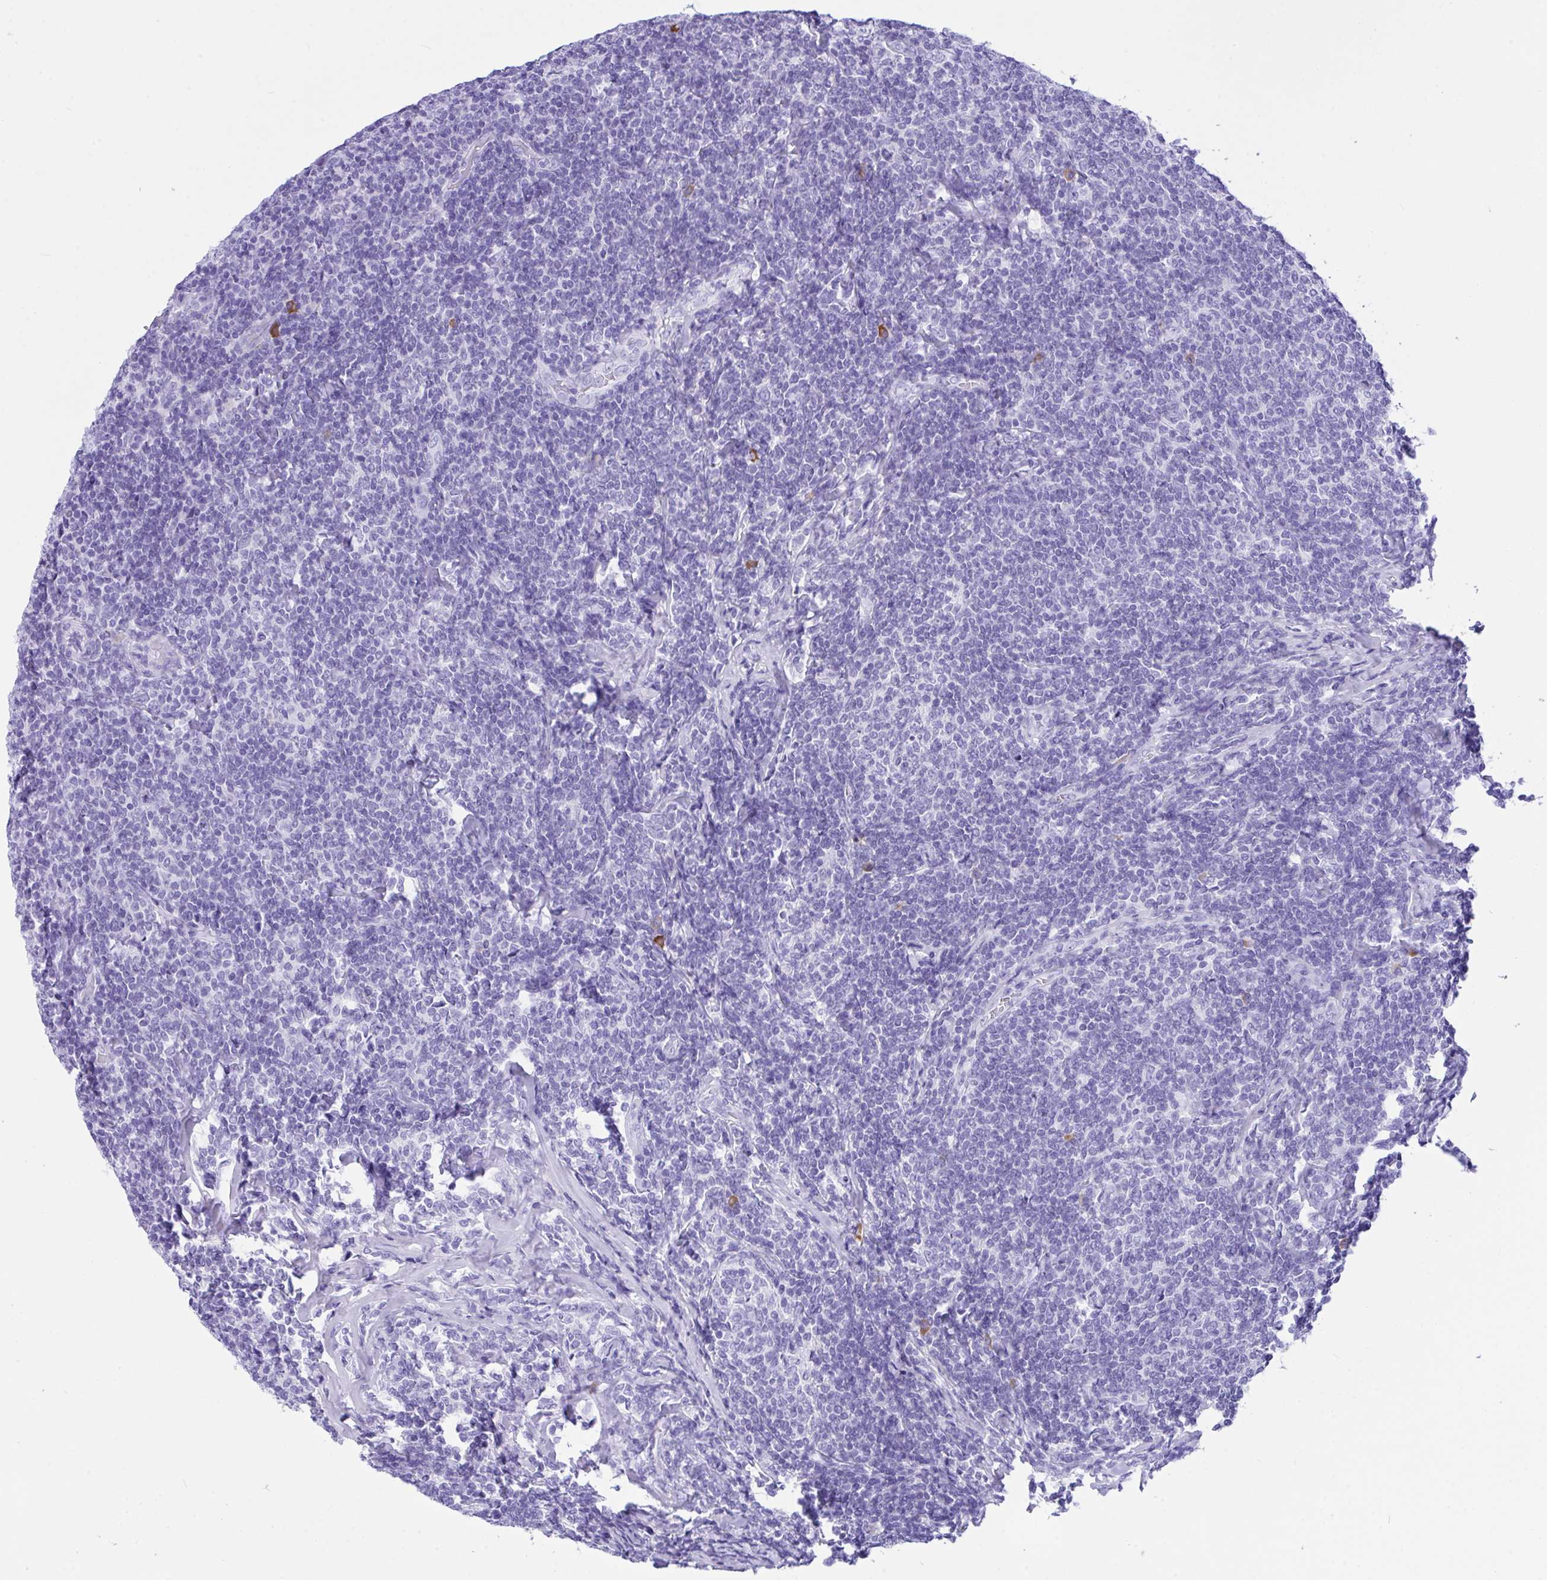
{"staining": {"intensity": "negative", "quantity": "none", "location": "none"}, "tissue": "lymphoma", "cell_type": "Tumor cells", "image_type": "cancer", "snomed": [{"axis": "morphology", "description": "Malignant lymphoma, non-Hodgkin's type, Low grade"}, {"axis": "topography", "description": "Lymph node"}], "caption": "A photomicrograph of malignant lymphoma, non-Hodgkin's type (low-grade) stained for a protein shows no brown staining in tumor cells. (Brightfield microscopy of DAB immunohistochemistry at high magnification).", "gene": "BEST4", "patient": {"sex": "male", "age": 52}}